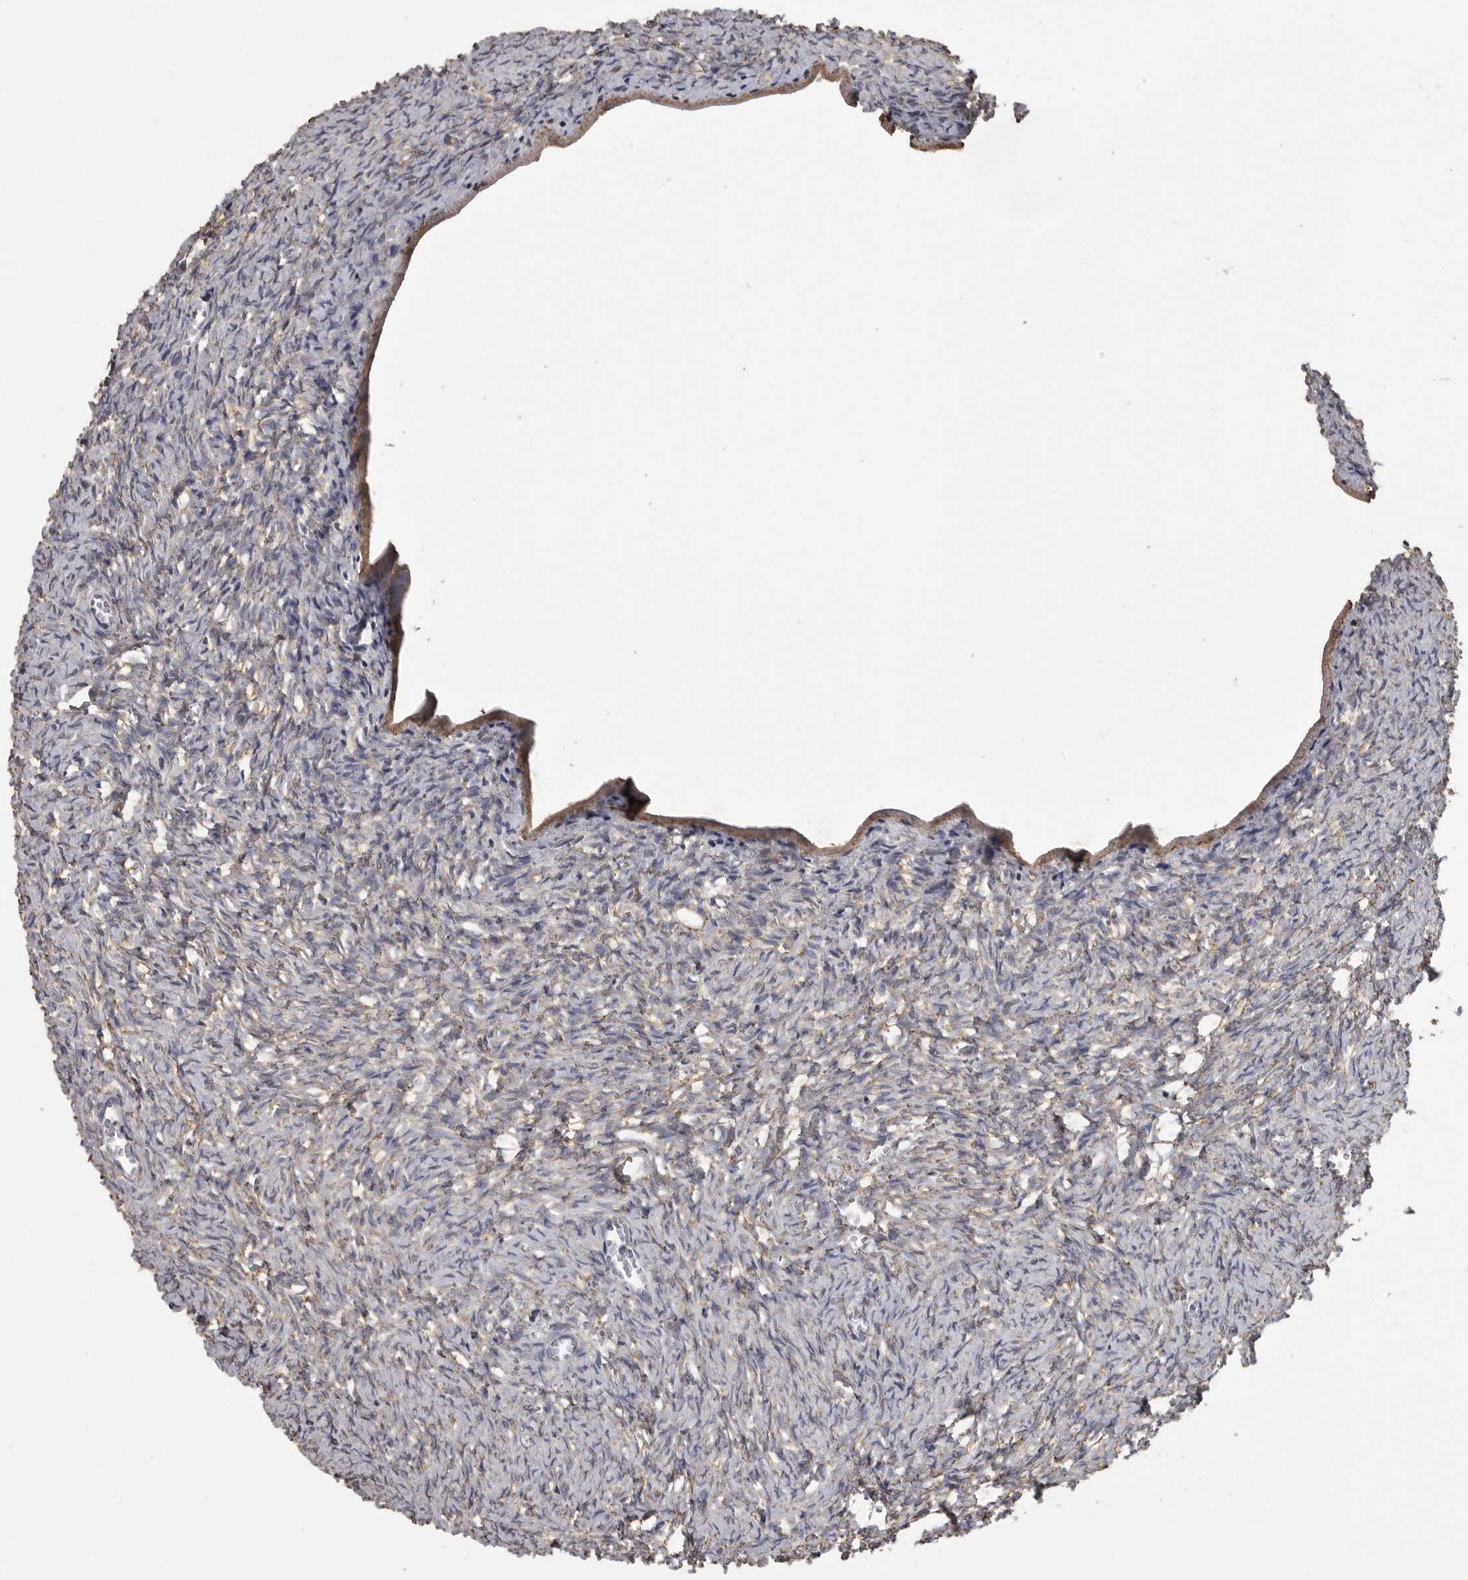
{"staining": {"intensity": "weak", "quantity": ">75%", "location": "cytoplasmic/membranous"}, "tissue": "ovary", "cell_type": "Follicle cells", "image_type": "normal", "snomed": [{"axis": "morphology", "description": "Normal tissue, NOS"}, {"axis": "topography", "description": "Ovary"}], "caption": "A brown stain shows weak cytoplasmic/membranous positivity of a protein in follicle cells of normal ovary. The staining was performed using DAB to visualize the protein expression in brown, while the nuclei were stained in blue with hematoxylin (Magnification: 20x).", "gene": "FRK", "patient": {"sex": "female", "age": 27}}